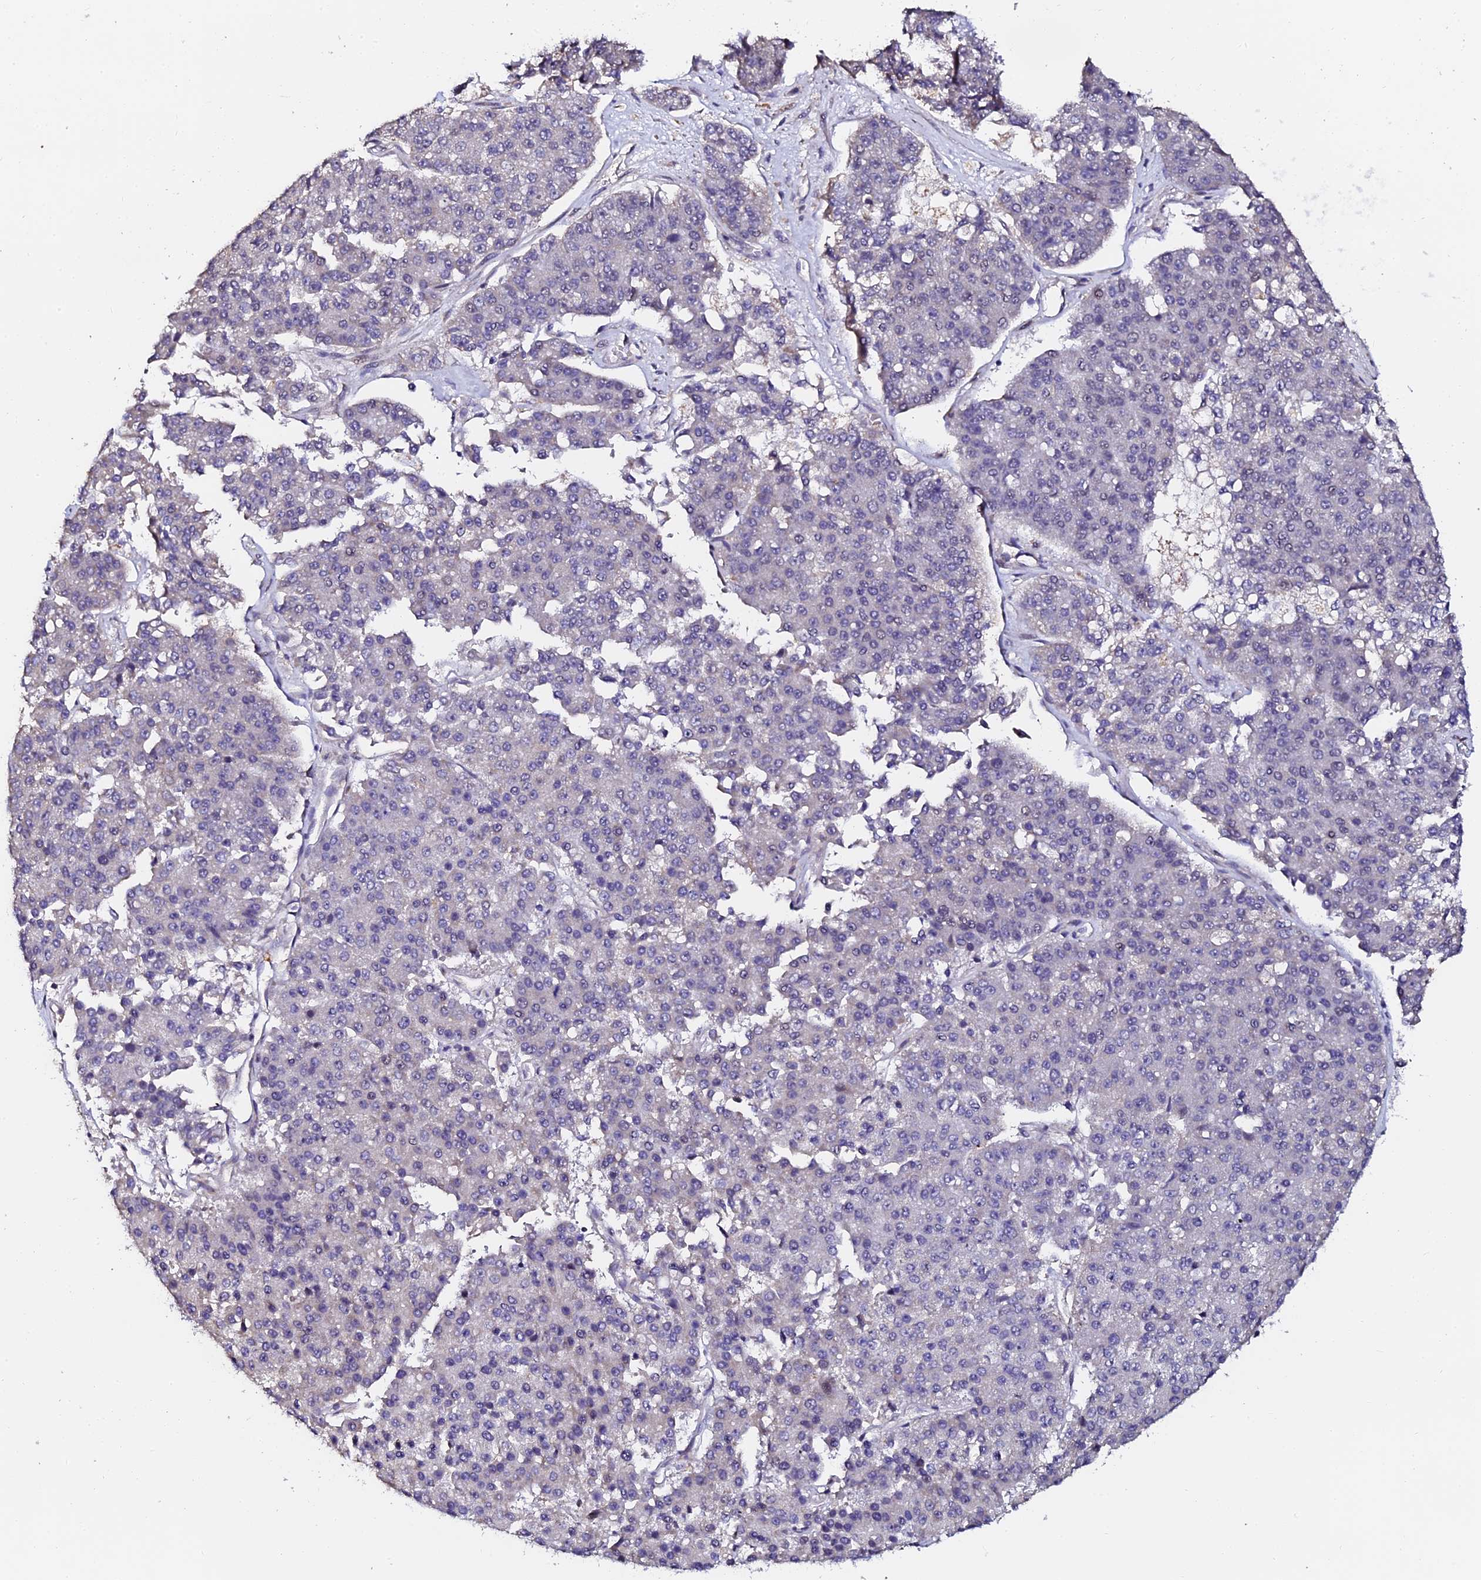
{"staining": {"intensity": "negative", "quantity": "none", "location": "none"}, "tissue": "pancreatic cancer", "cell_type": "Tumor cells", "image_type": "cancer", "snomed": [{"axis": "morphology", "description": "Adenocarcinoma, NOS"}, {"axis": "topography", "description": "Pancreas"}], "caption": "IHC image of pancreatic cancer (adenocarcinoma) stained for a protein (brown), which displays no expression in tumor cells.", "gene": "GPN3", "patient": {"sex": "male", "age": 50}}